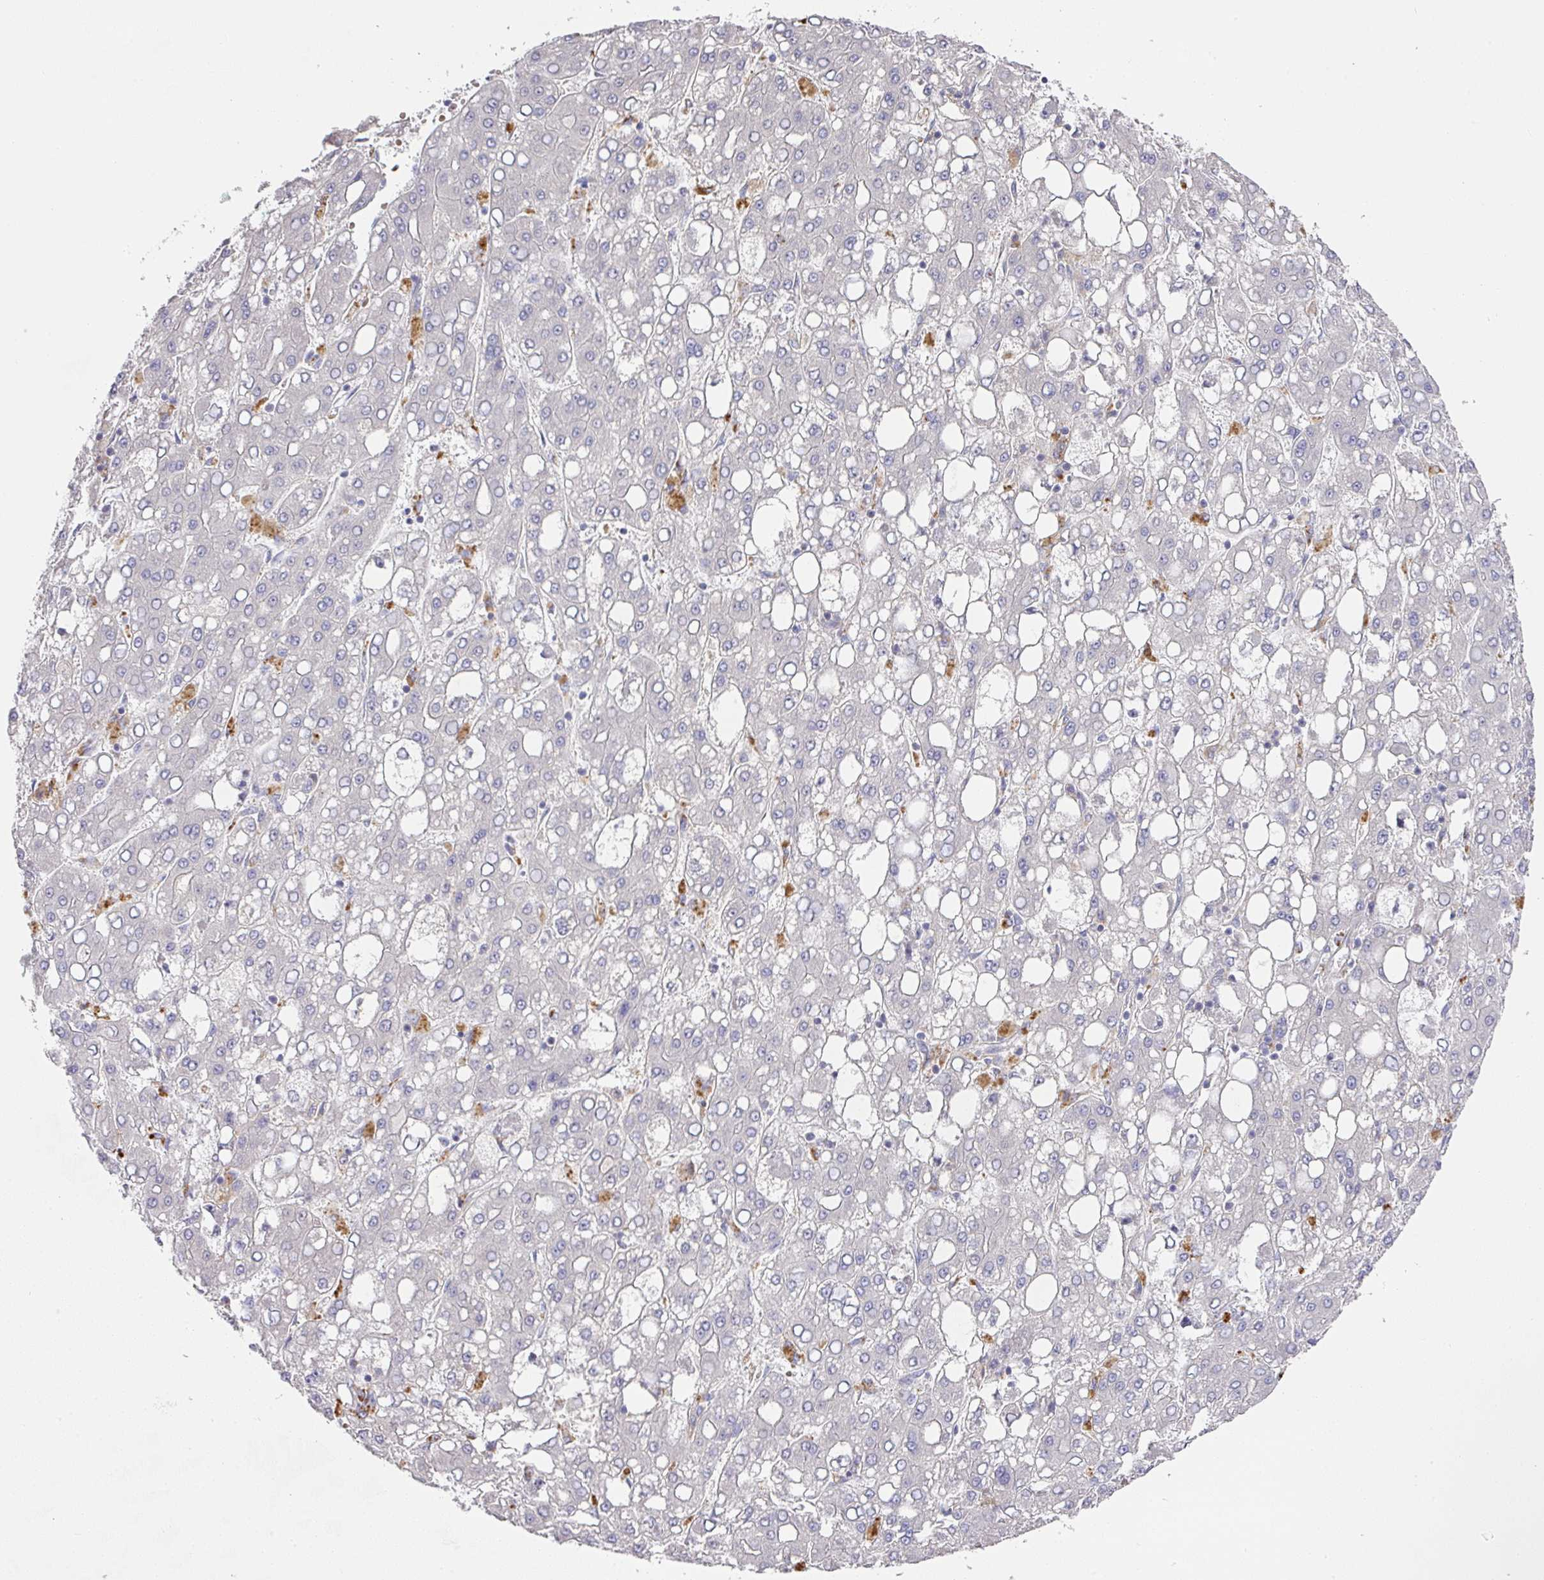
{"staining": {"intensity": "negative", "quantity": "none", "location": "none"}, "tissue": "liver cancer", "cell_type": "Tumor cells", "image_type": "cancer", "snomed": [{"axis": "morphology", "description": "Carcinoma, Hepatocellular, NOS"}, {"axis": "topography", "description": "Liver"}], "caption": "Human liver hepatocellular carcinoma stained for a protein using immunohistochemistry reveals no positivity in tumor cells.", "gene": "TARM1", "patient": {"sex": "male", "age": 65}}